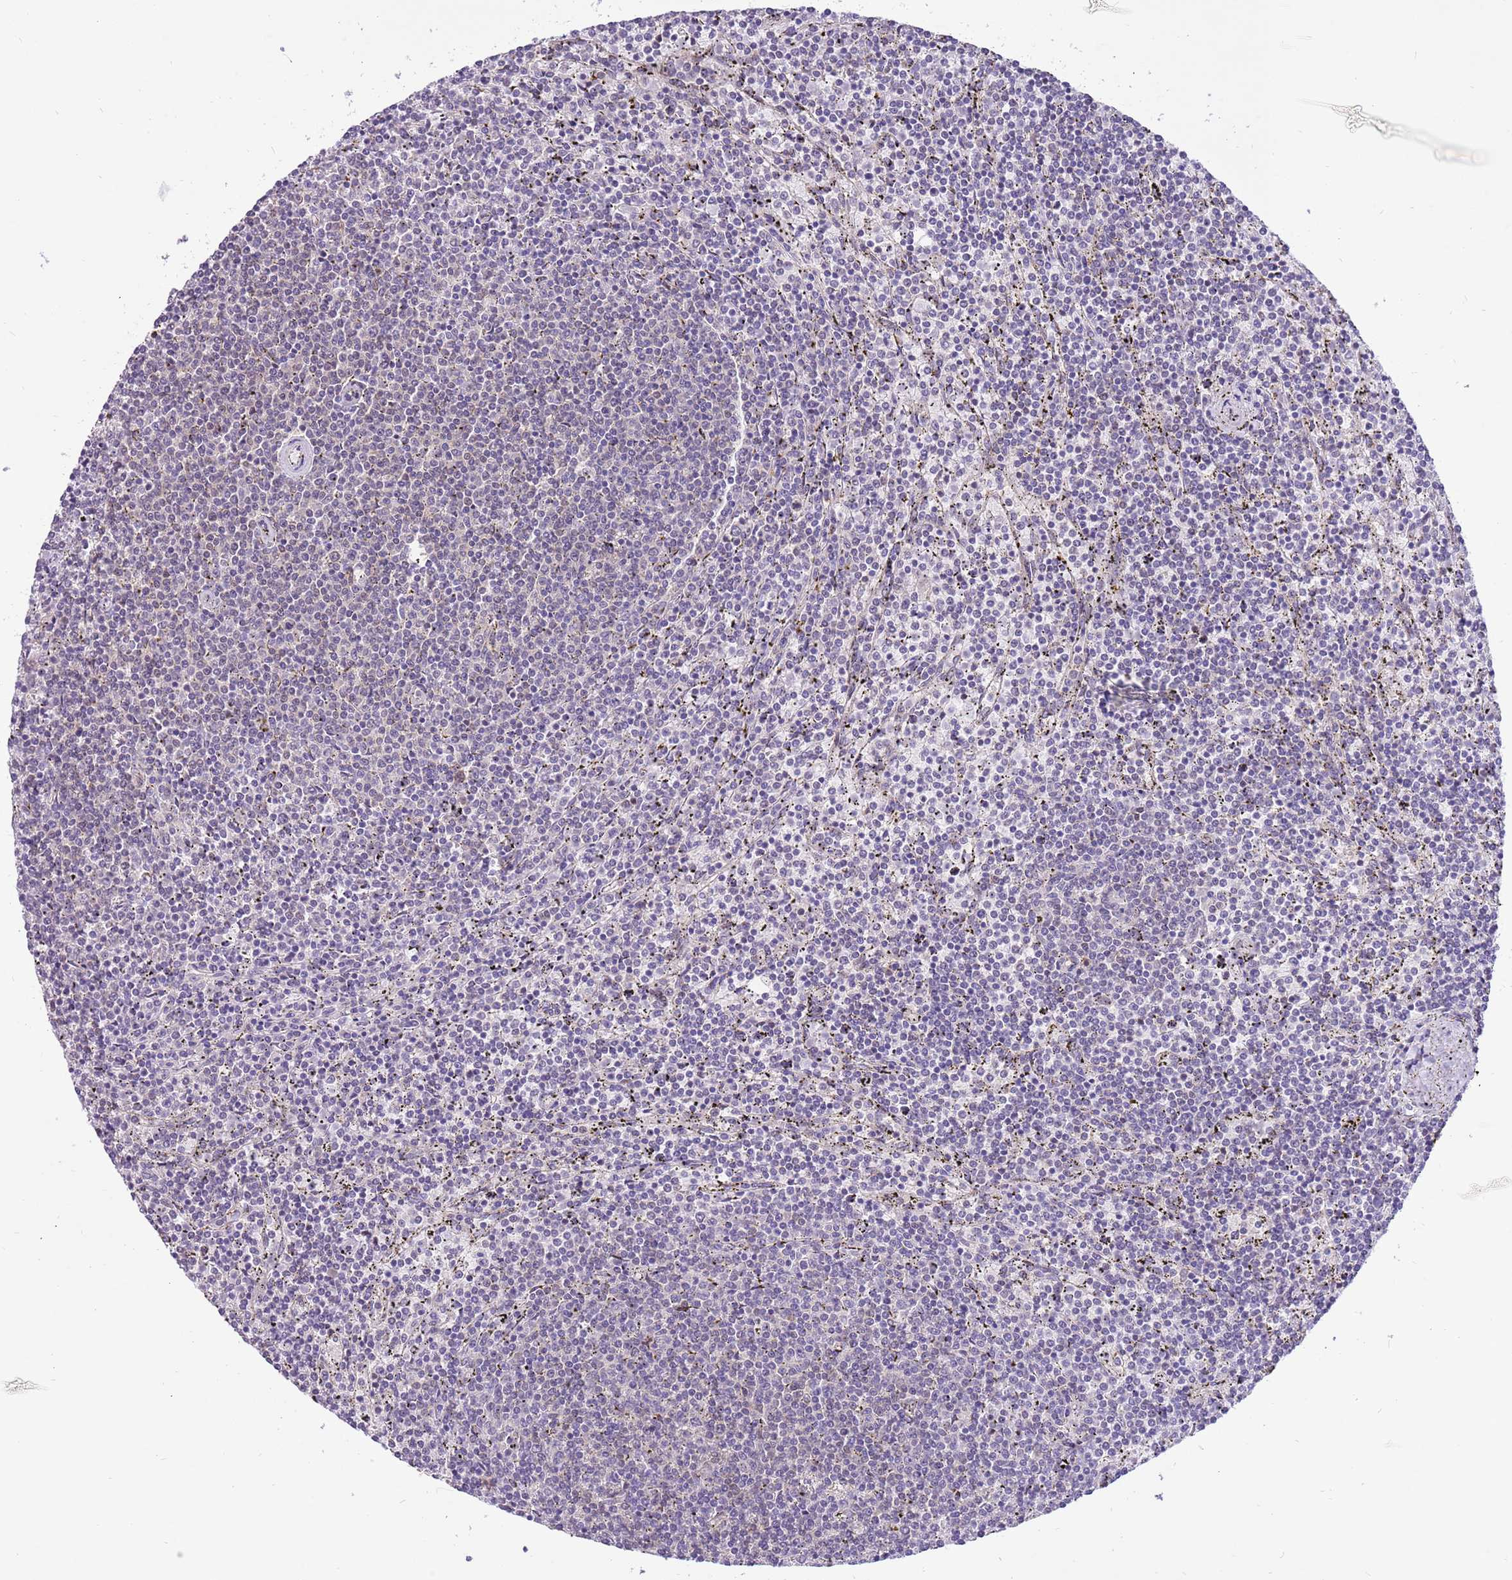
{"staining": {"intensity": "negative", "quantity": "none", "location": "none"}, "tissue": "lymphoma", "cell_type": "Tumor cells", "image_type": "cancer", "snomed": [{"axis": "morphology", "description": "Malignant lymphoma, non-Hodgkin's type, Low grade"}, {"axis": "topography", "description": "Spleen"}], "caption": "Lymphoma stained for a protein using IHC exhibits no staining tumor cells.", "gene": "COX17", "patient": {"sex": "female", "age": 50}}